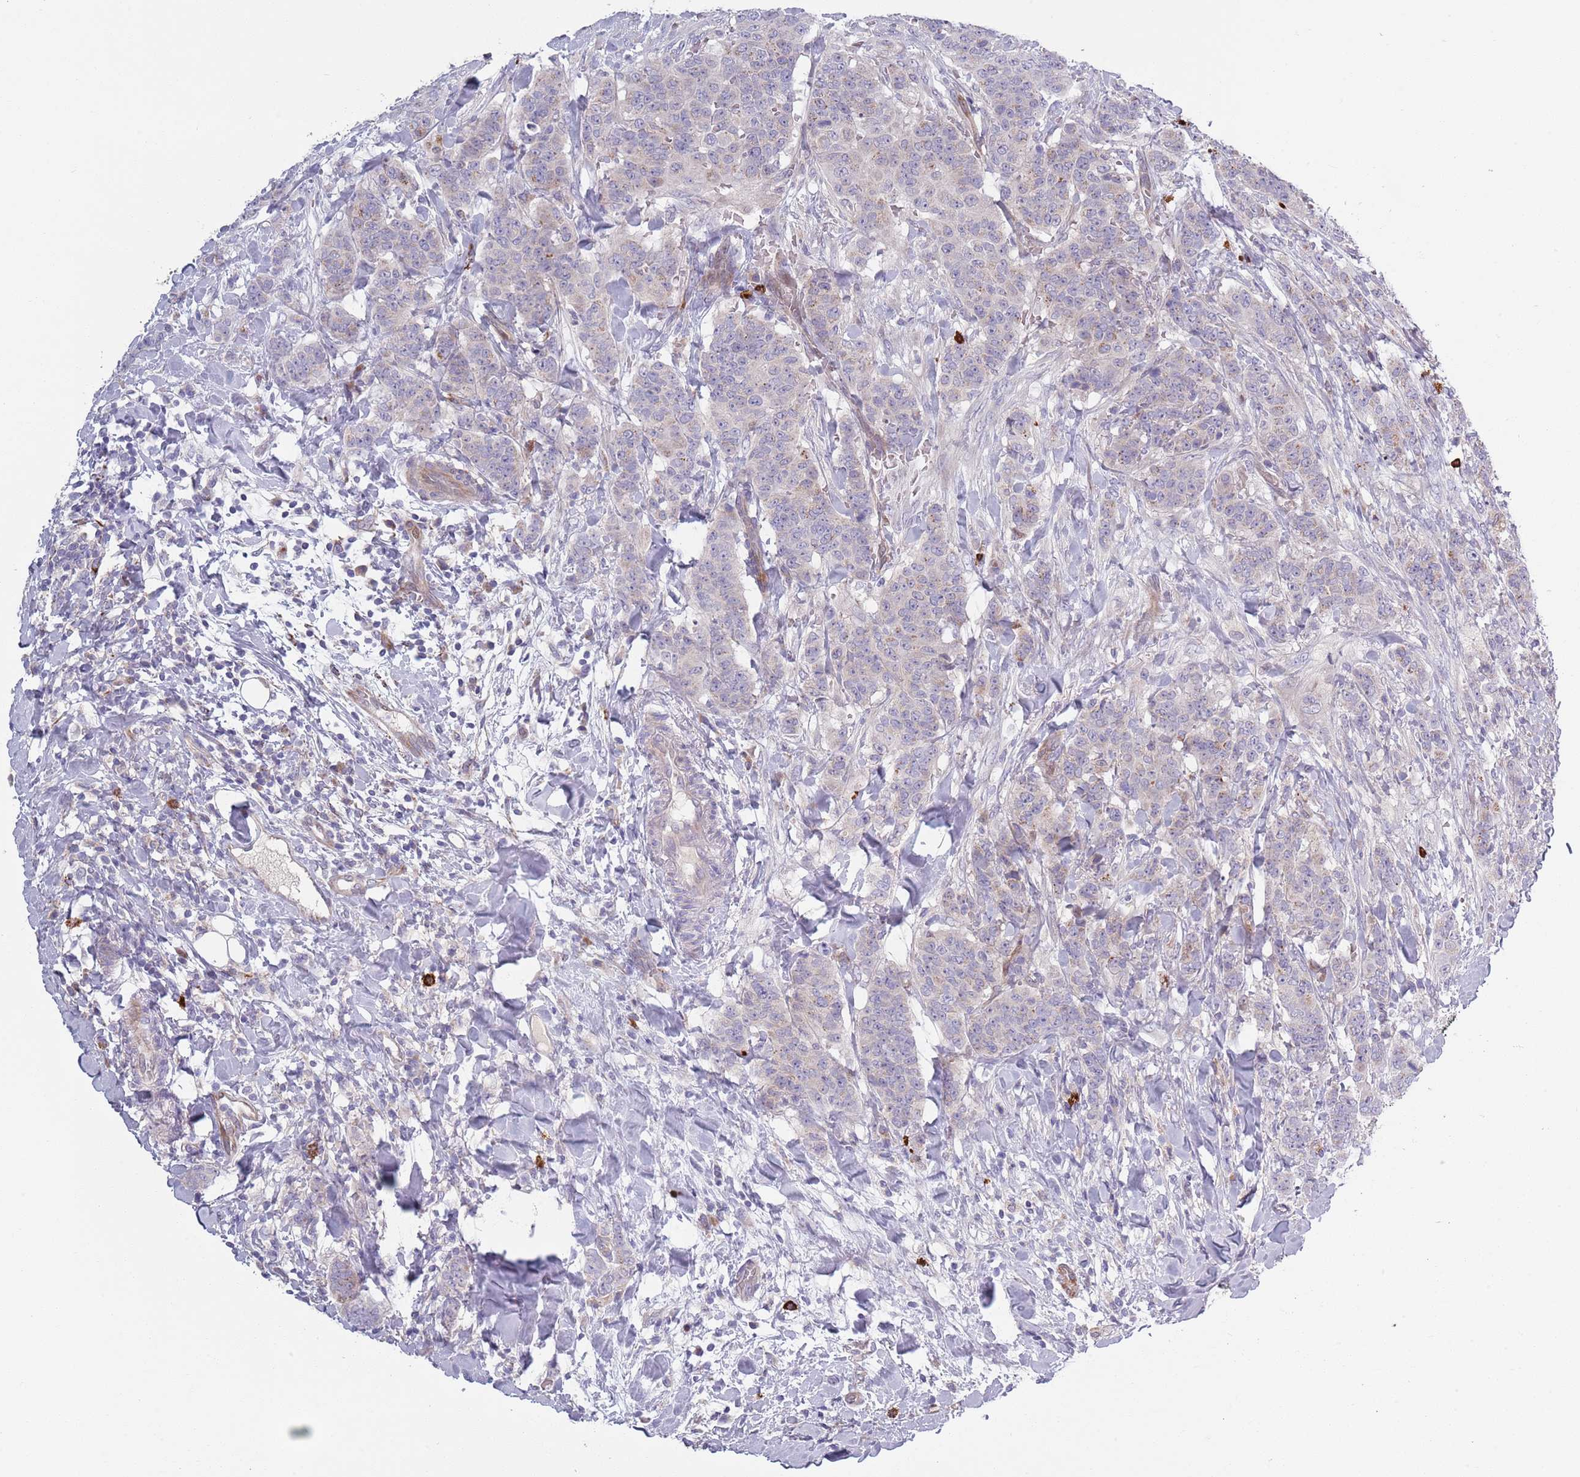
{"staining": {"intensity": "negative", "quantity": "none", "location": "none"}, "tissue": "breast cancer", "cell_type": "Tumor cells", "image_type": "cancer", "snomed": [{"axis": "morphology", "description": "Duct carcinoma"}, {"axis": "topography", "description": "Breast"}], "caption": "Histopathology image shows no significant protein positivity in tumor cells of breast cancer.", "gene": "TYW1", "patient": {"sex": "female", "age": 40}}